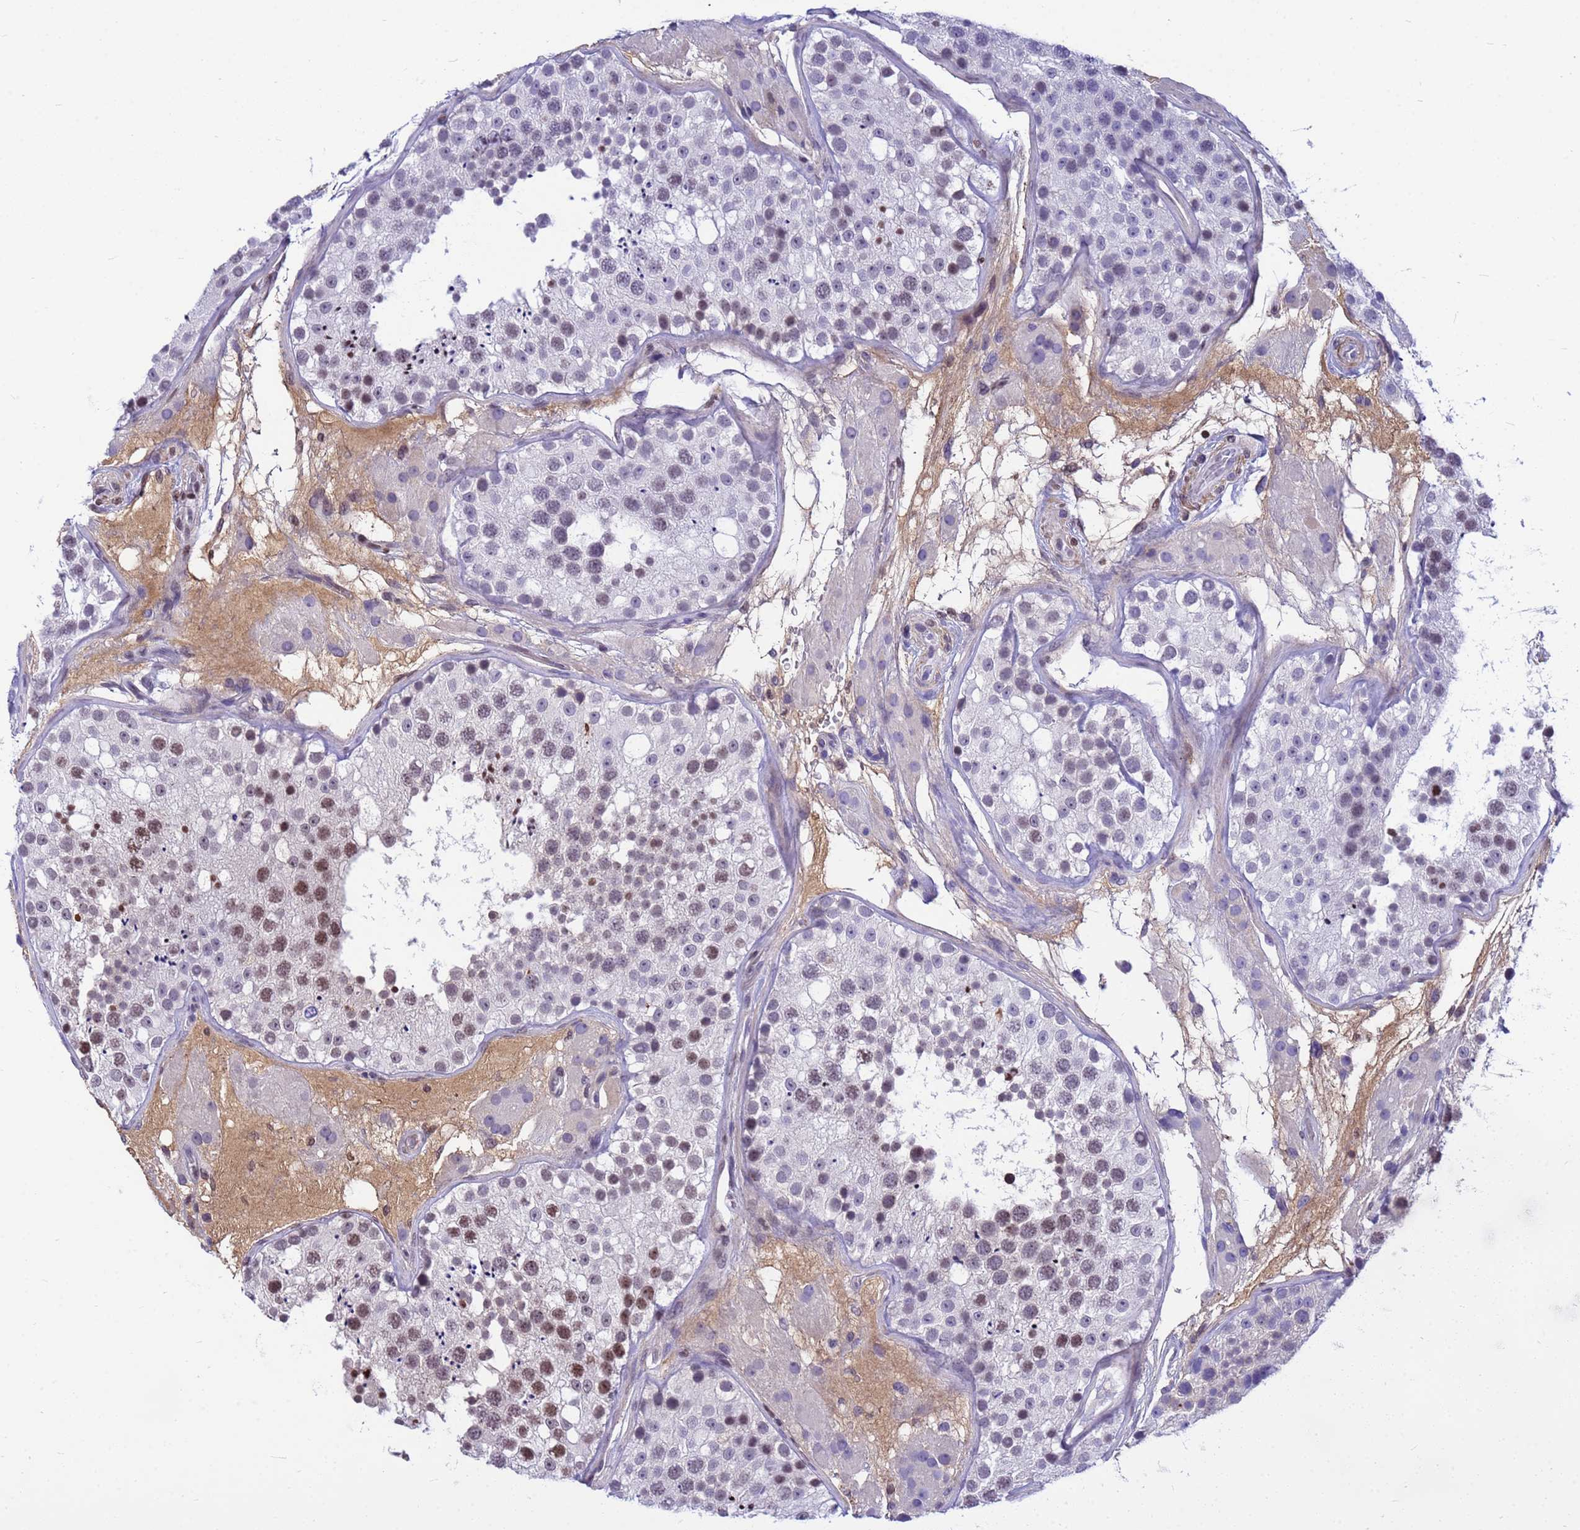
{"staining": {"intensity": "strong", "quantity": "25%-75%", "location": "nuclear"}, "tissue": "testis", "cell_type": "Cells in seminiferous ducts", "image_type": "normal", "snomed": [{"axis": "morphology", "description": "Normal tissue, NOS"}, {"axis": "topography", "description": "Testis"}], "caption": "The micrograph reveals a brown stain indicating the presence of a protein in the nuclear of cells in seminiferous ducts in testis.", "gene": "ORM1", "patient": {"sex": "male", "age": 26}}